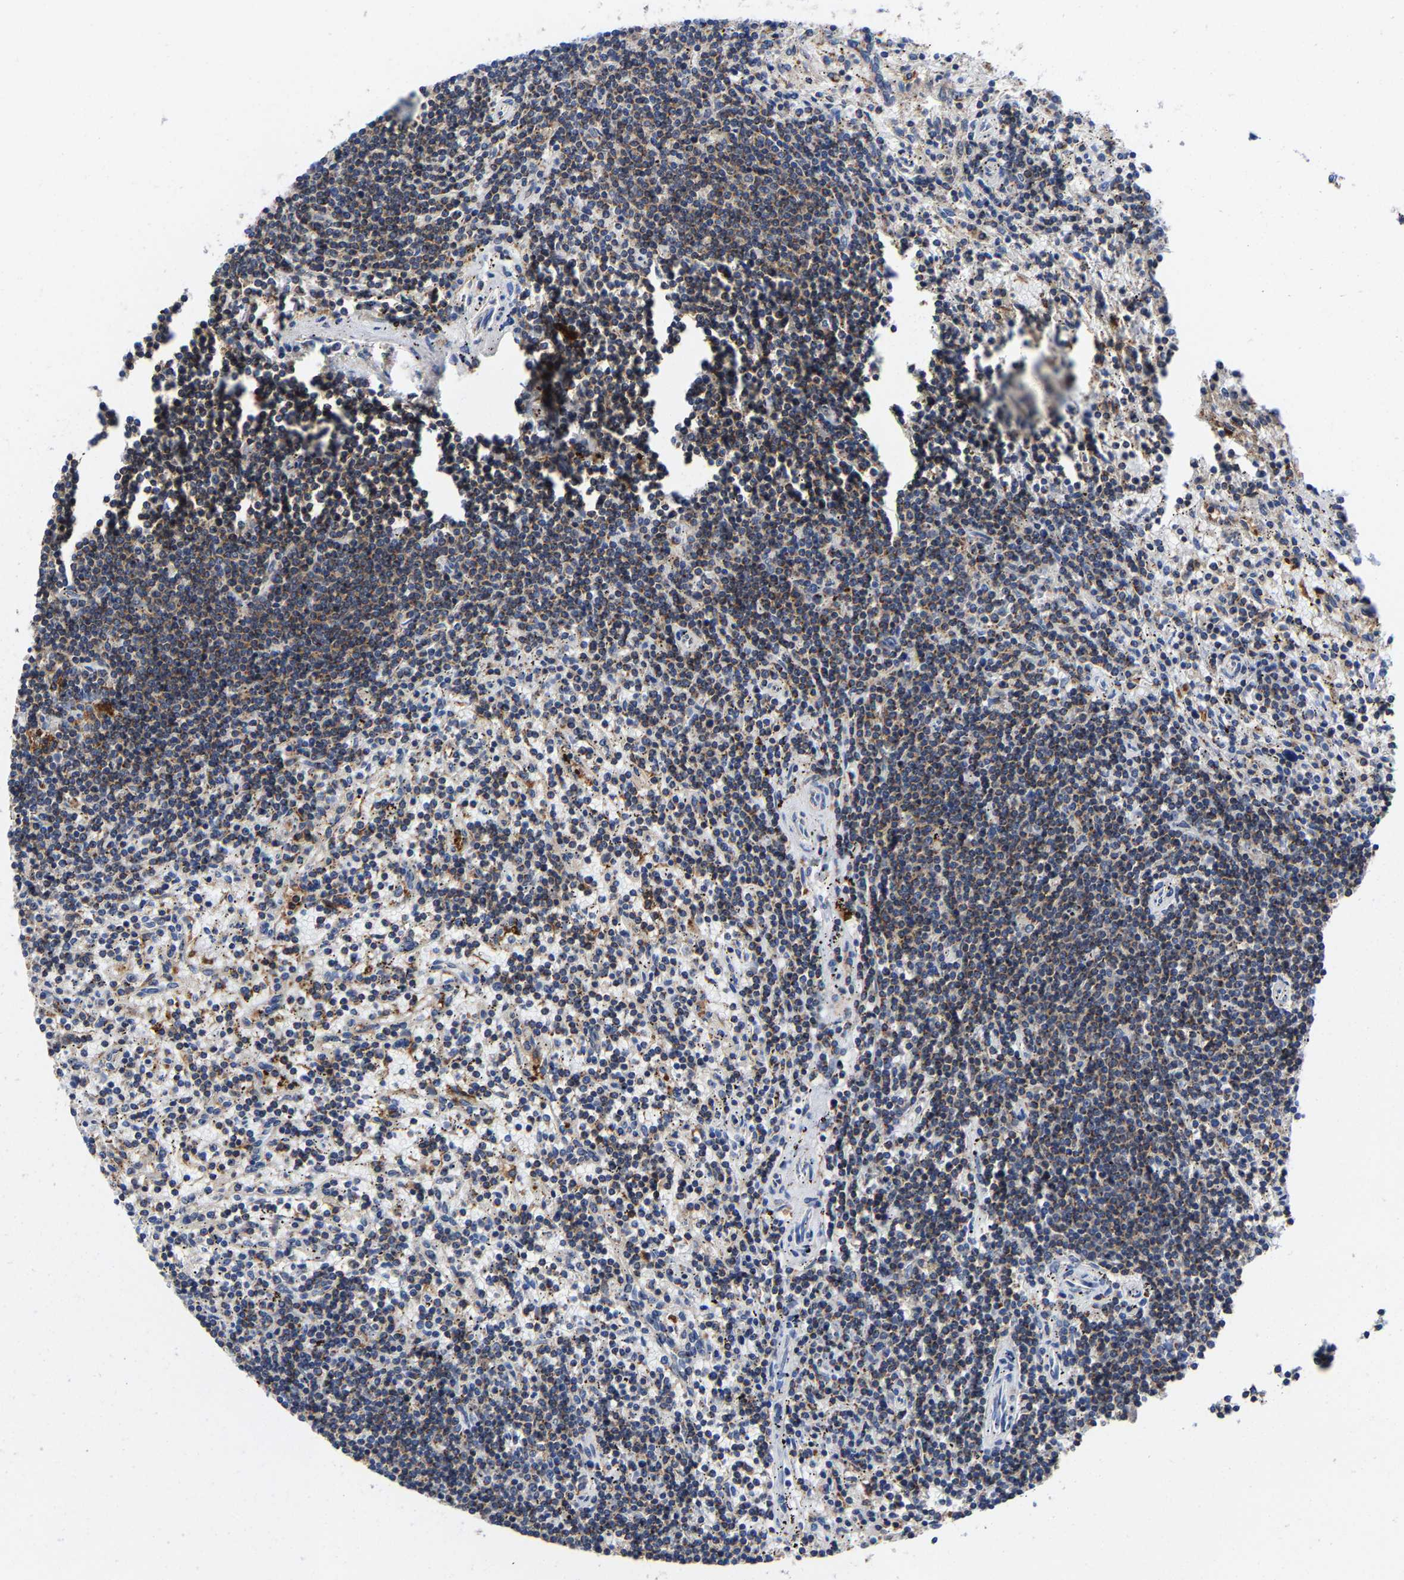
{"staining": {"intensity": "weak", "quantity": ">75%", "location": "cytoplasmic/membranous"}, "tissue": "lymphoma", "cell_type": "Tumor cells", "image_type": "cancer", "snomed": [{"axis": "morphology", "description": "Malignant lymphoma, non-Hodgkin's type, Low grade"}, {"axis": "topography", "description": "Spleen"}], "caption": "Brown immunohistochemical staining in malignant lymphoma, non-Hodgkin's type (low-grade) reveals weak cytoplasmic/membranous expression in approximately >75% of tumor cells.", "gene": "PFKFB3", "patient": {"sex": "male", "age": 76}}